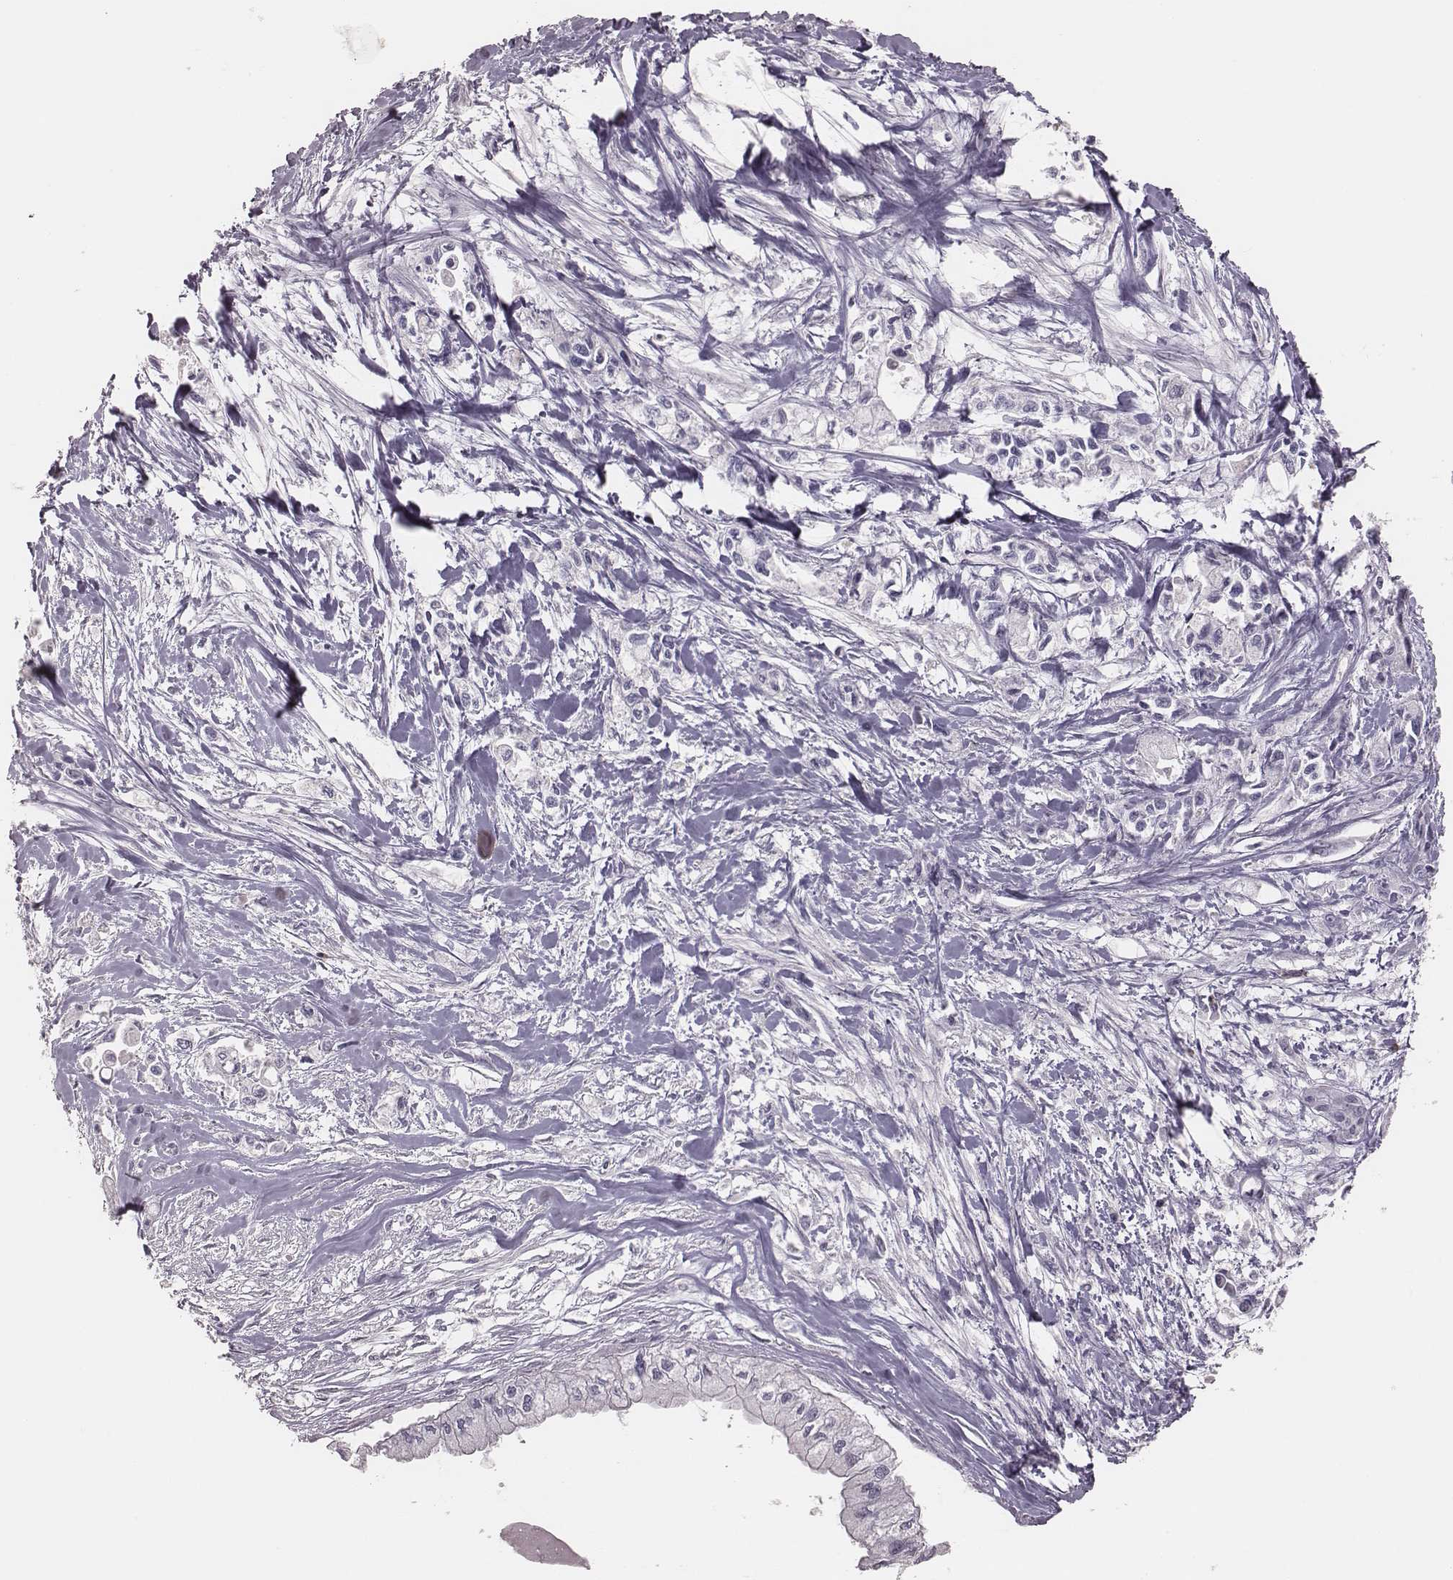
{"staining": {"intensity": "negative", "quantity": "none", "location": "none"}, "tissue": "pancreatic cancer", "cell_type": "Tumor cells", "image_type": "cancer", "snomed": [{"axis": "morphology", "description": "Adenocarcinoma, NOS"}, {"axis": "topography", "description": "Pancreas"}], "caption": "Pancreatic adenocarcinoma was stained to show a protein in brown. There is no significant staining in tumor cells.", "gene": "PDCD1", "patient": {"sex": "female", "age": 61}}